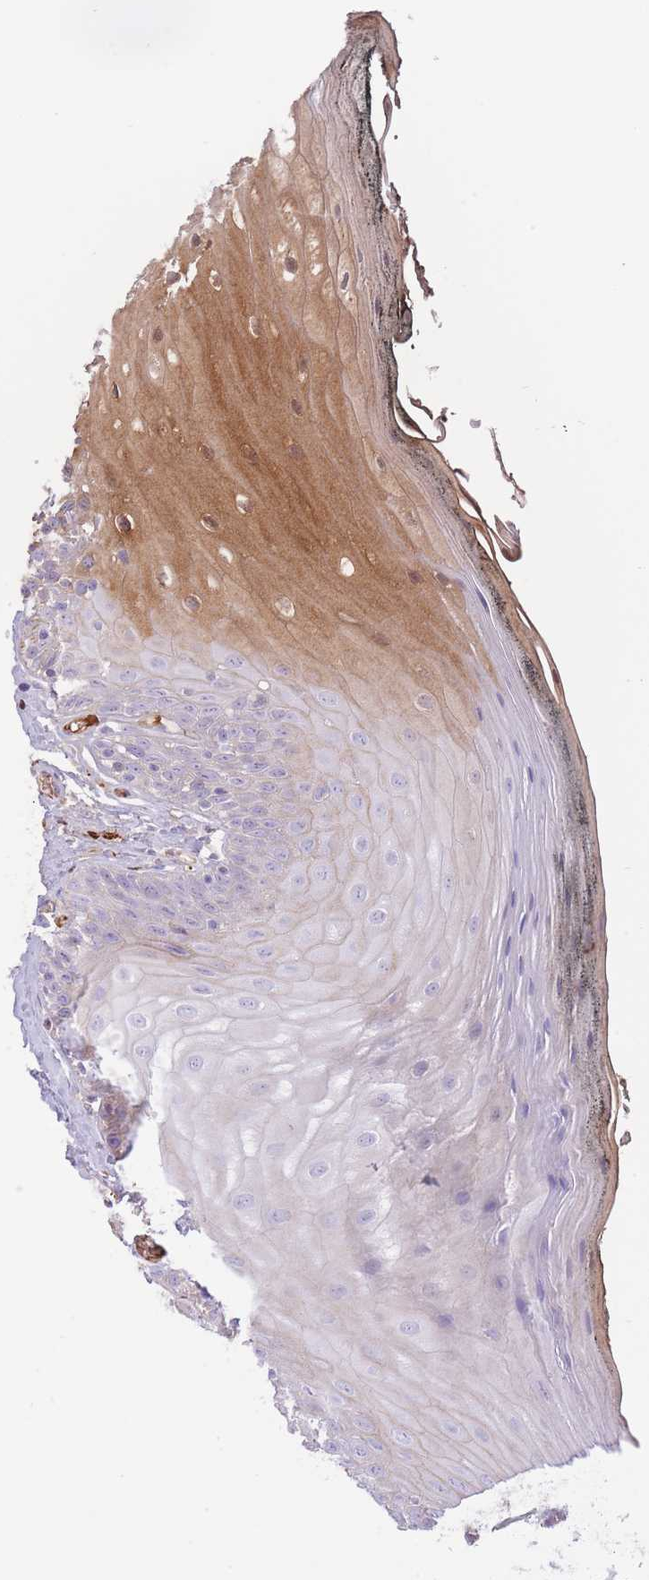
{"staining": {"intensity": "strong", "quantity": "<25%", "location": "cytoplasmic/membranous"}, "tissue": "oral mucosa", "cell_type": "Squamous epithelial cells", "image_type": "normal", "snomed": [{"axis": "morphology", "description": "Normal tissue, NOS"}, {"axis": "morphology", "description": "Squamous cell carcinoma, NOS"}, {"axis": "topography", "description": "Oral tissue"}, {"axis": "topography", "description": "Head-Neck"}], "caption": "Protein staining exhibits strong cytoplasmic/membranous expression in about <25% of squamous epithelial cells in benign oral mucosa. (DAB IHC with brightfield microscopy, high magnification).", "gene": "HRG", "patient": {"sex": "female", "age": 81}}